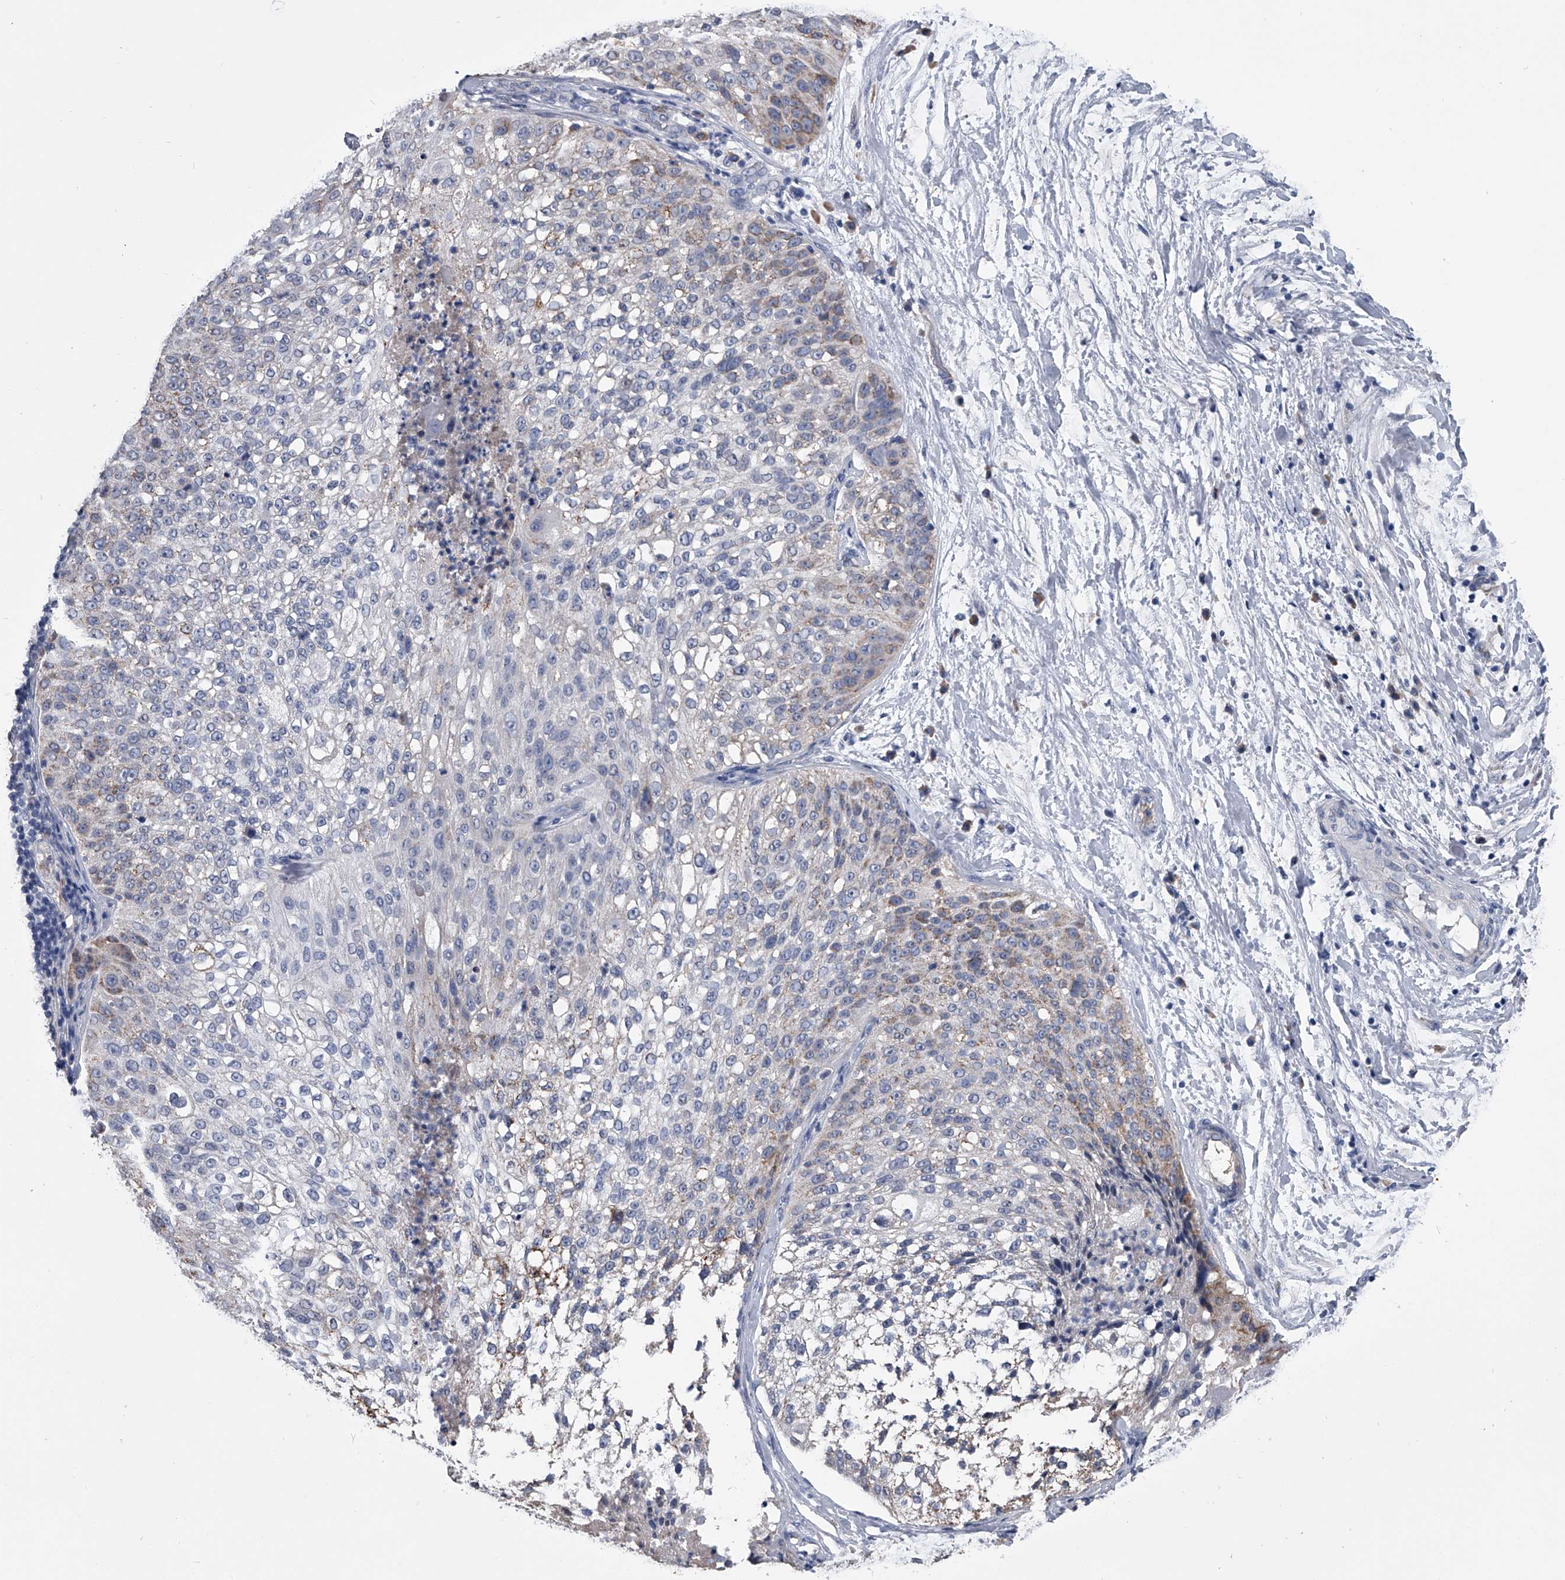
{"staining": {"intensity": "weak", "quantity": "25%-75%", "location": "cytoplasmic/membranous"}, "tissue": "lung cancer", "cell_type": "Tumor cells", "image_type": "cancer", "snomed": [{"axis": "morphology", "description": "Inflammation, NOS"}, {"axis": "morphology", "description": "Squamous cell carcinoma, NOS"}, {"axis": "topography", "description": "Lymph node"}, {"axis": "topography", "description": "Soft tissue"}, {"axis": "topography", "description": "Lung"}], "caption": "Lung squamous cell carcinoma stained with immunohistochemistry (IHC) reveals weak cytoplasmic/membranous positivity in approximately 25%-75% of tumor cells.", "gene": "OAT", "patient": {"sex": "male", "age": 66}}